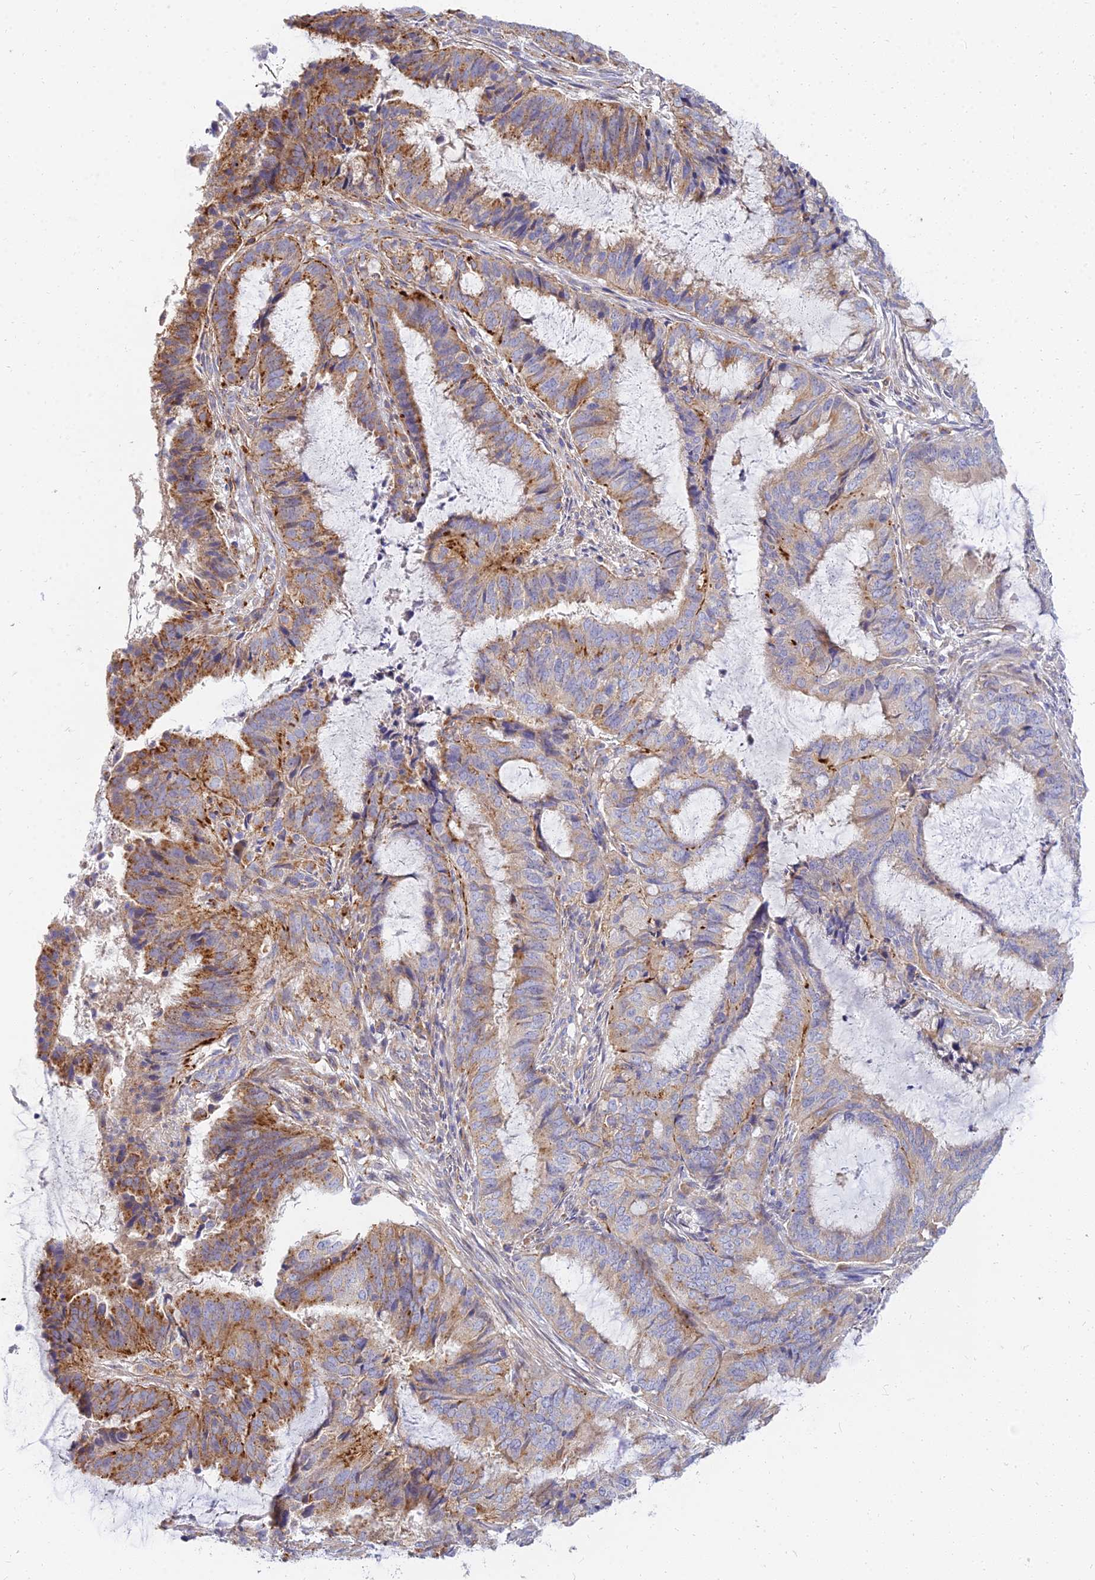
{"staining": {"intensity": "moderate", "quantity": "<25%", "location": "cytoplasmic/membranous"}, "tissue": "endometrial cancer", "cell_type": "Tumor cells", "image_type": "cancer", "snomed": [{"axis": "morphology", "description": "Adenocarcinoma, NOS"}, {"axis": "topography", "description": "Endometrium"}], "caption": "This is an image of immunohistochemistry (IHC) staining of endometrial adenocarcinoma, which shows moderate positivity in the cytoplasmic/membranous of tumor cells.", "gene": "ARL8B", "patient": {"sex": "female", "age": 51}}